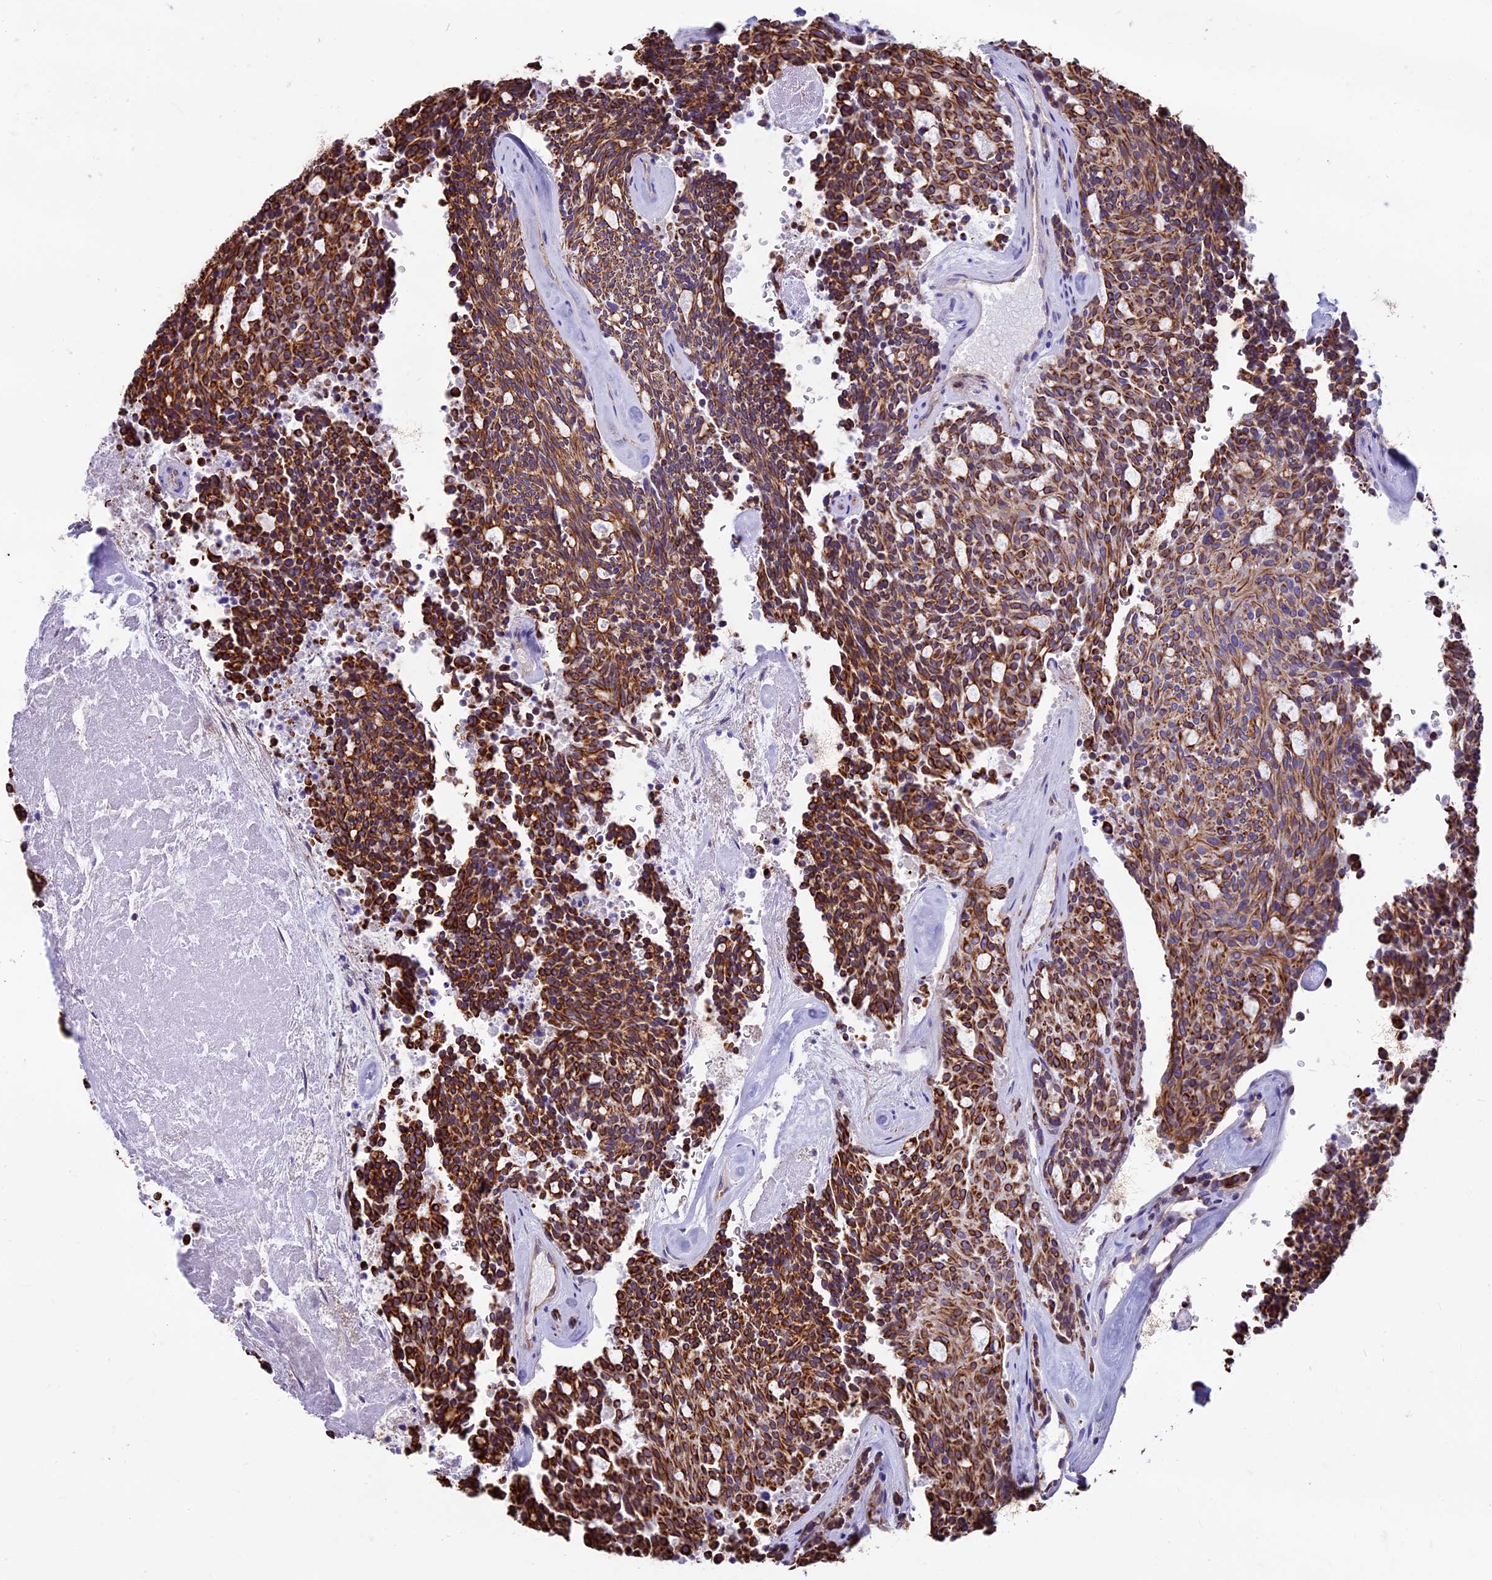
{"staining": {"intensity": "strong", "quantity": ">75%", "location": "cytoplasmic/membranous"}, "tissue": "carcinoid", "cell_type": "Tumor cells", "image_type": "cancer", "snomed": [{"axis": "morphology", "description": "Carcinoid, malignant, NOS"}, {"axis": "topography", "description": "Pancreas"}], "caption": "Immunohistochemistry (IHC) (DAB (3,3'-diaminobenzidine)) staining of human carcinoid reveals strong cytoplasmic/membranous protein staining in about >75% of tumor cells.", "gene": "CDAN1", "patient": {"sex": "female", "age": 54}}